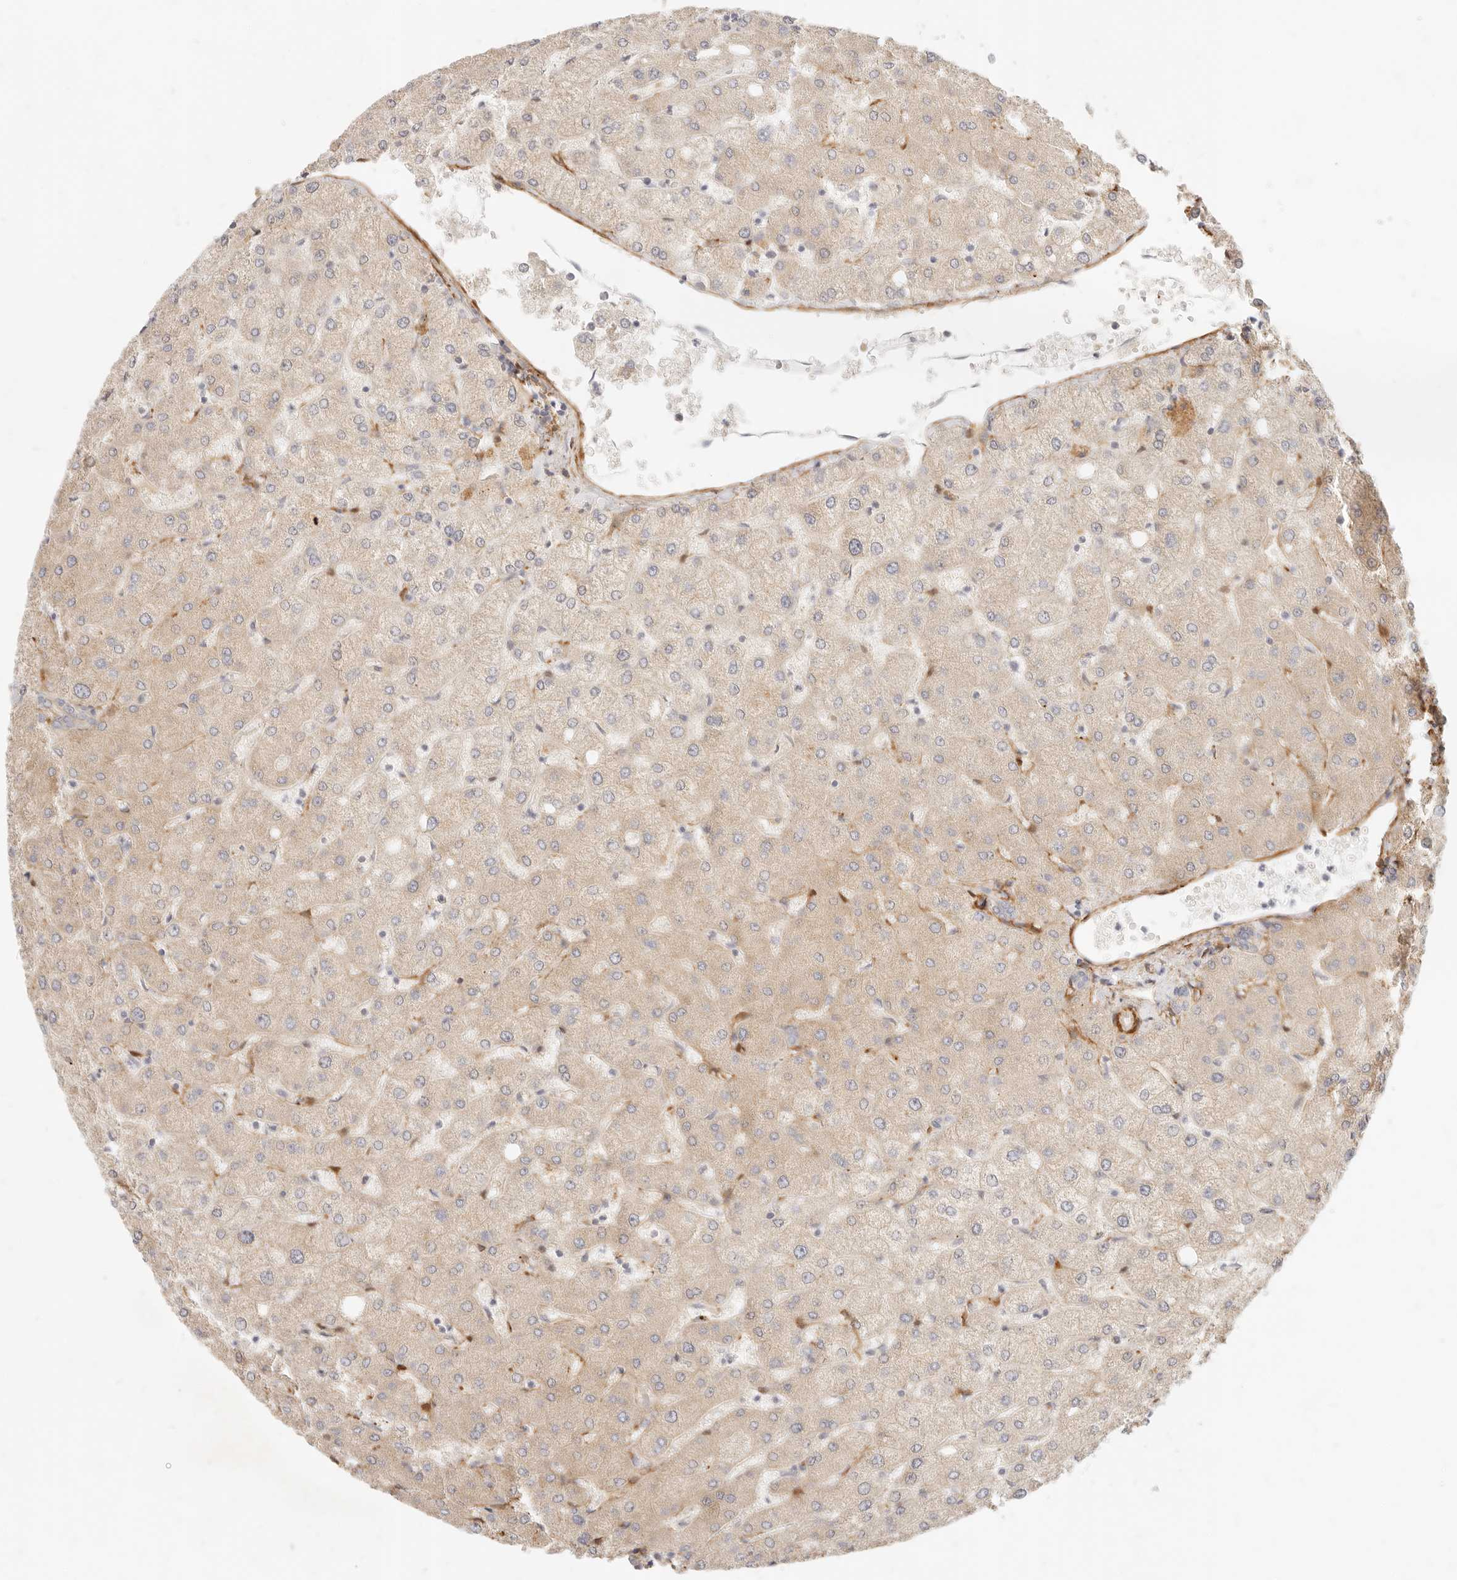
{"staining": {"intensity": "weak", "quantity": "<25%", "location": "cytoplasmic/membranous"}, "tissue": "liver", "cell_type": "Cholangiocytes", "image_type": "normal", "snomed": [{"axis": "morphology", "description": "Normal tissue, NOS"}, {"axis": "topography", "description": "Liver"}], "caption": "IHC of unremarkable liver demonstrates no staining in cholangiocytes. (DAB immunohistochemistry (IHC), high magnification).", "gene": "TMTC2", "patient": {"sex": "female", "age": 54}}